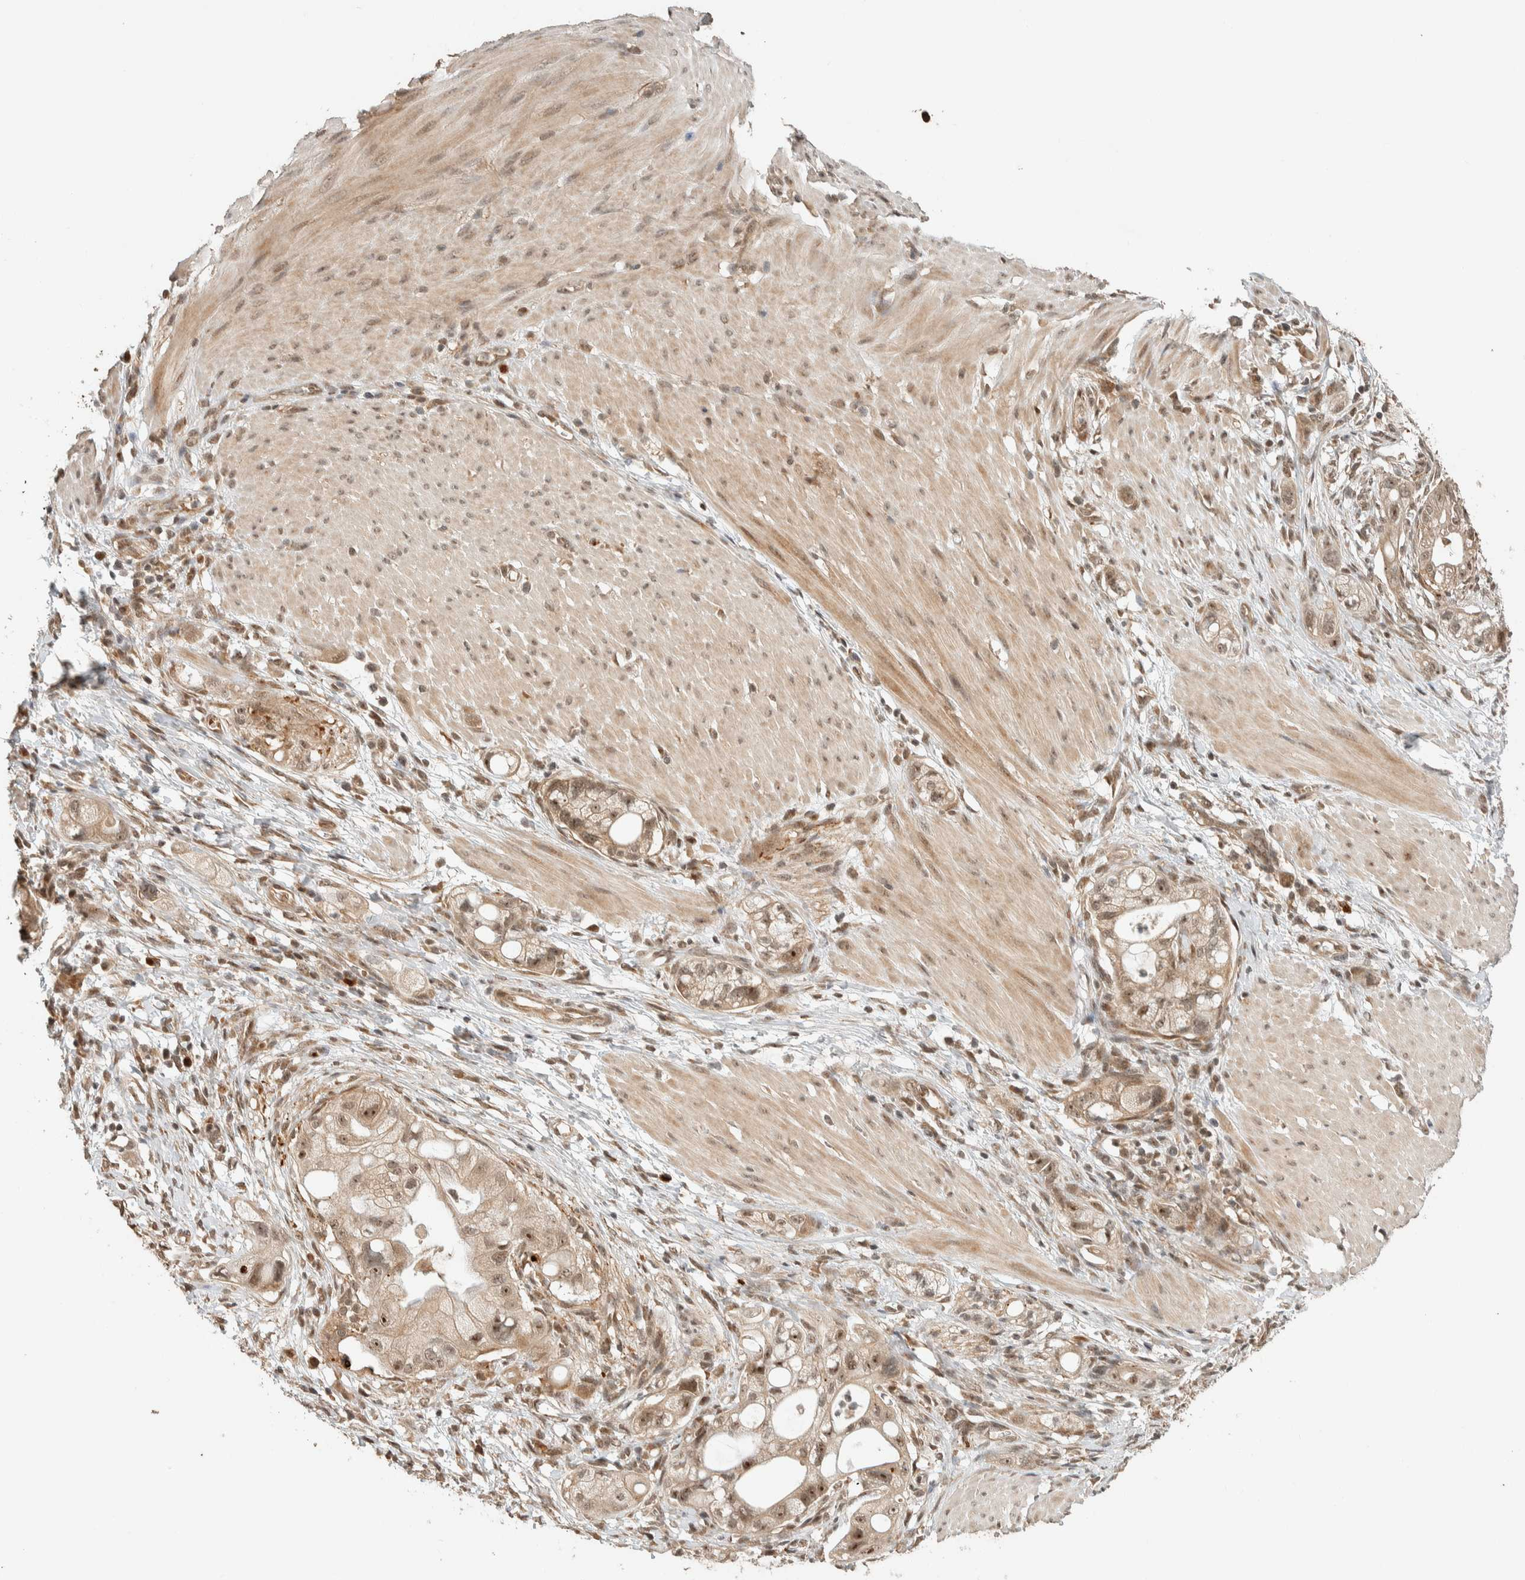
{"staining": {"intensity": "weak", "quantity": ">75%", "location": "cytoplasmic/membranous,nuclear"}, "tissue": "stomach cancer", "cell_type": "Tumor cells", "image_type": "cancer", "snomed": [{"axis": "morphology", "description": "Adenocarcinoma, NOS"}, {"axis": "topography", "description": "Stomach"}, {"axis": "topography", "description": "Stomach, lower"}], "caption": "Immunohistochemical staining of stomach cancer reveals low levels of weak cytoplasmic/membranous and nuclear protein staining in about >75% of tumor cells.", "gene": "ZBTB2", "patient": {"sex": "female", "age": 48}}